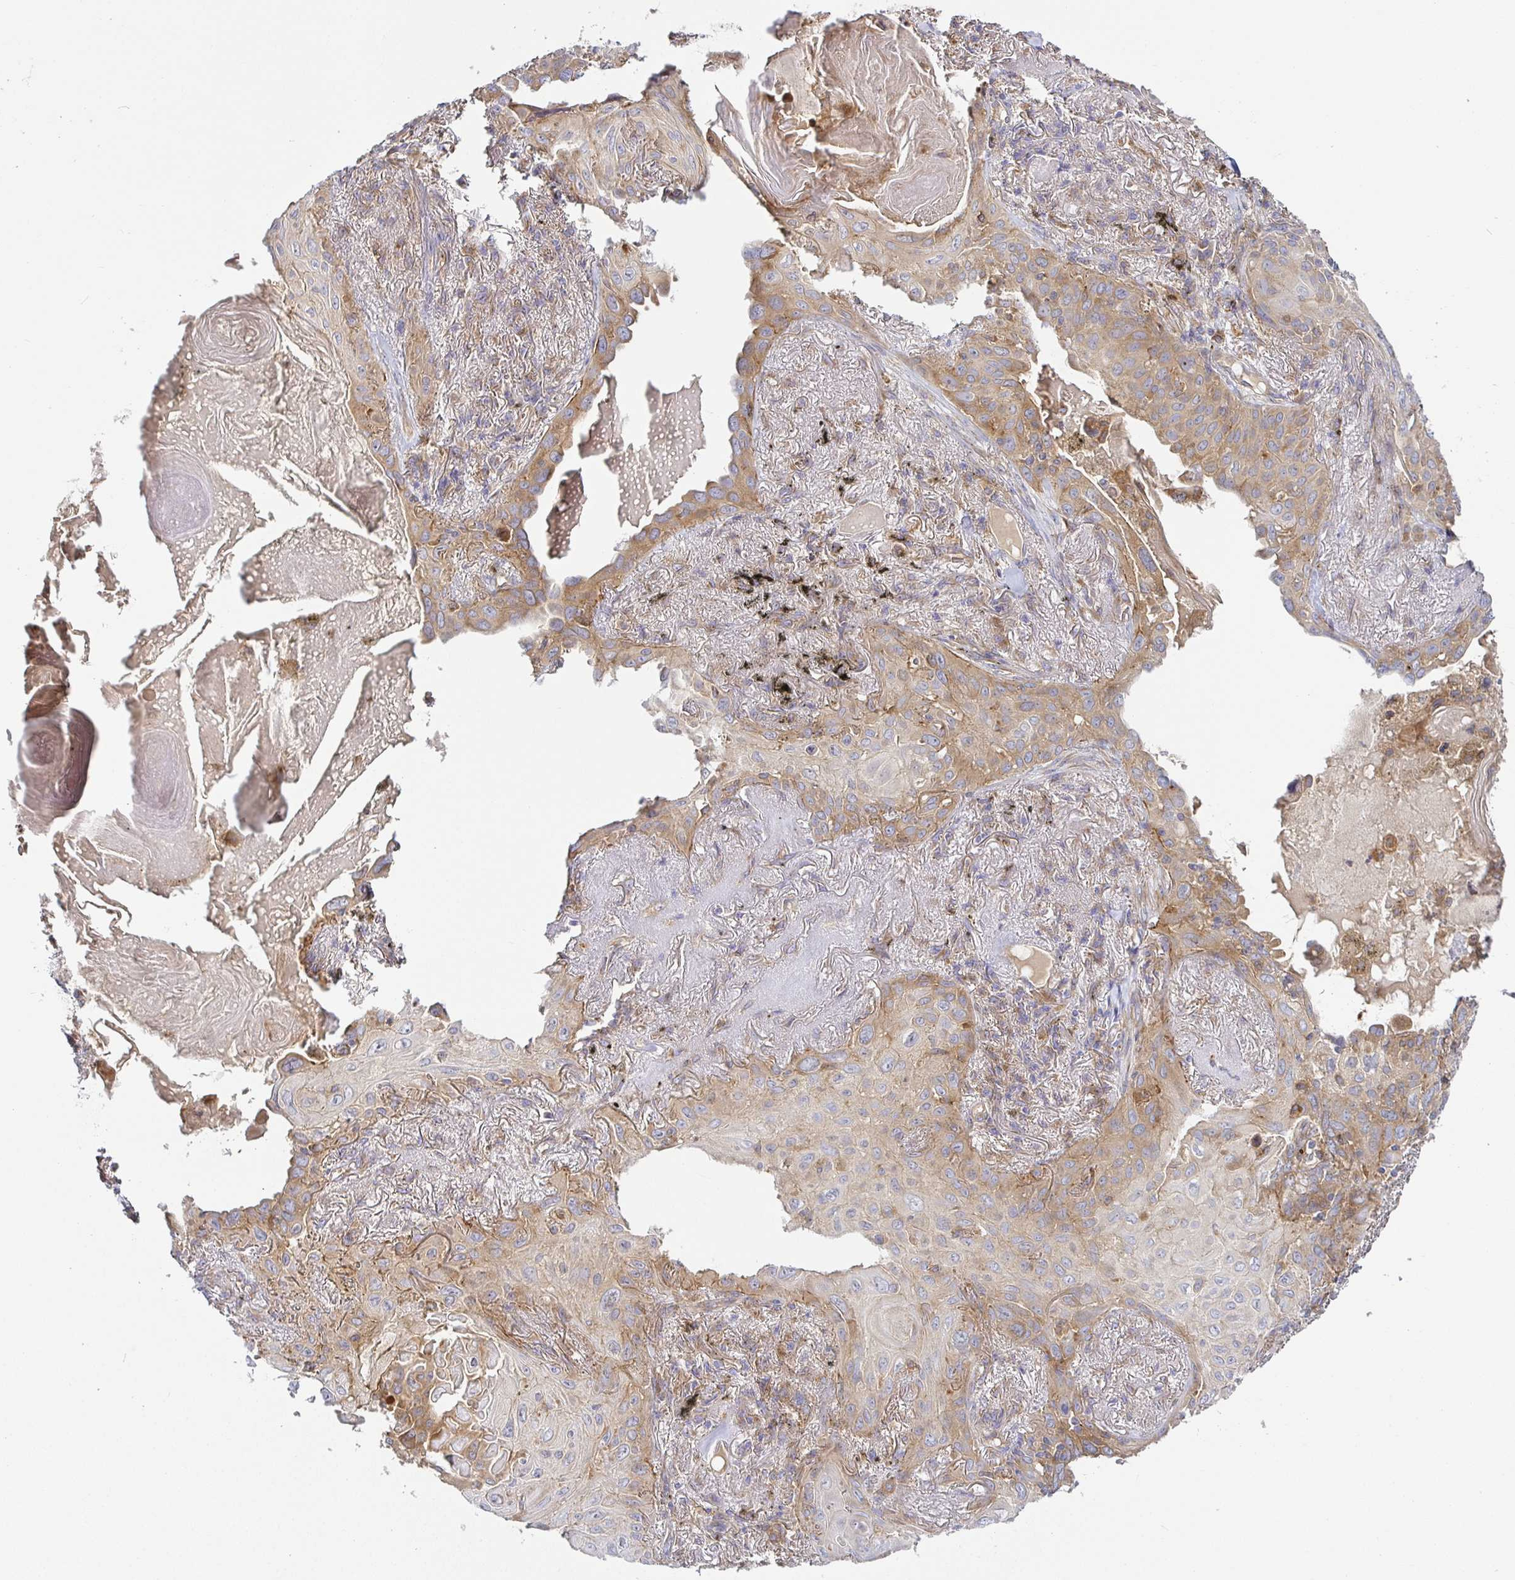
{"staining": {"intensity": "moderate", "quantity": "25%-75%", "location": "cytoplasmic/membranous"}, "tissue": "lung cancer", "cell_type": "Tumor cells", "image_type": "cancer", "snomed": [{"axis": "morphology", "description": "Squamous cell carcinoma, NOS"}, {"axis": "topography", "description": "Lung"}], "caption": "Brown immunohistochemical staining in human lung cancer (squamous cell carcinoma) exhibits moderate cytoplasmic/membranous positivity in about 25%-75% of tumor cells.", "gene": "SNX8", "patient": {"sex": "male", "age": 79}}